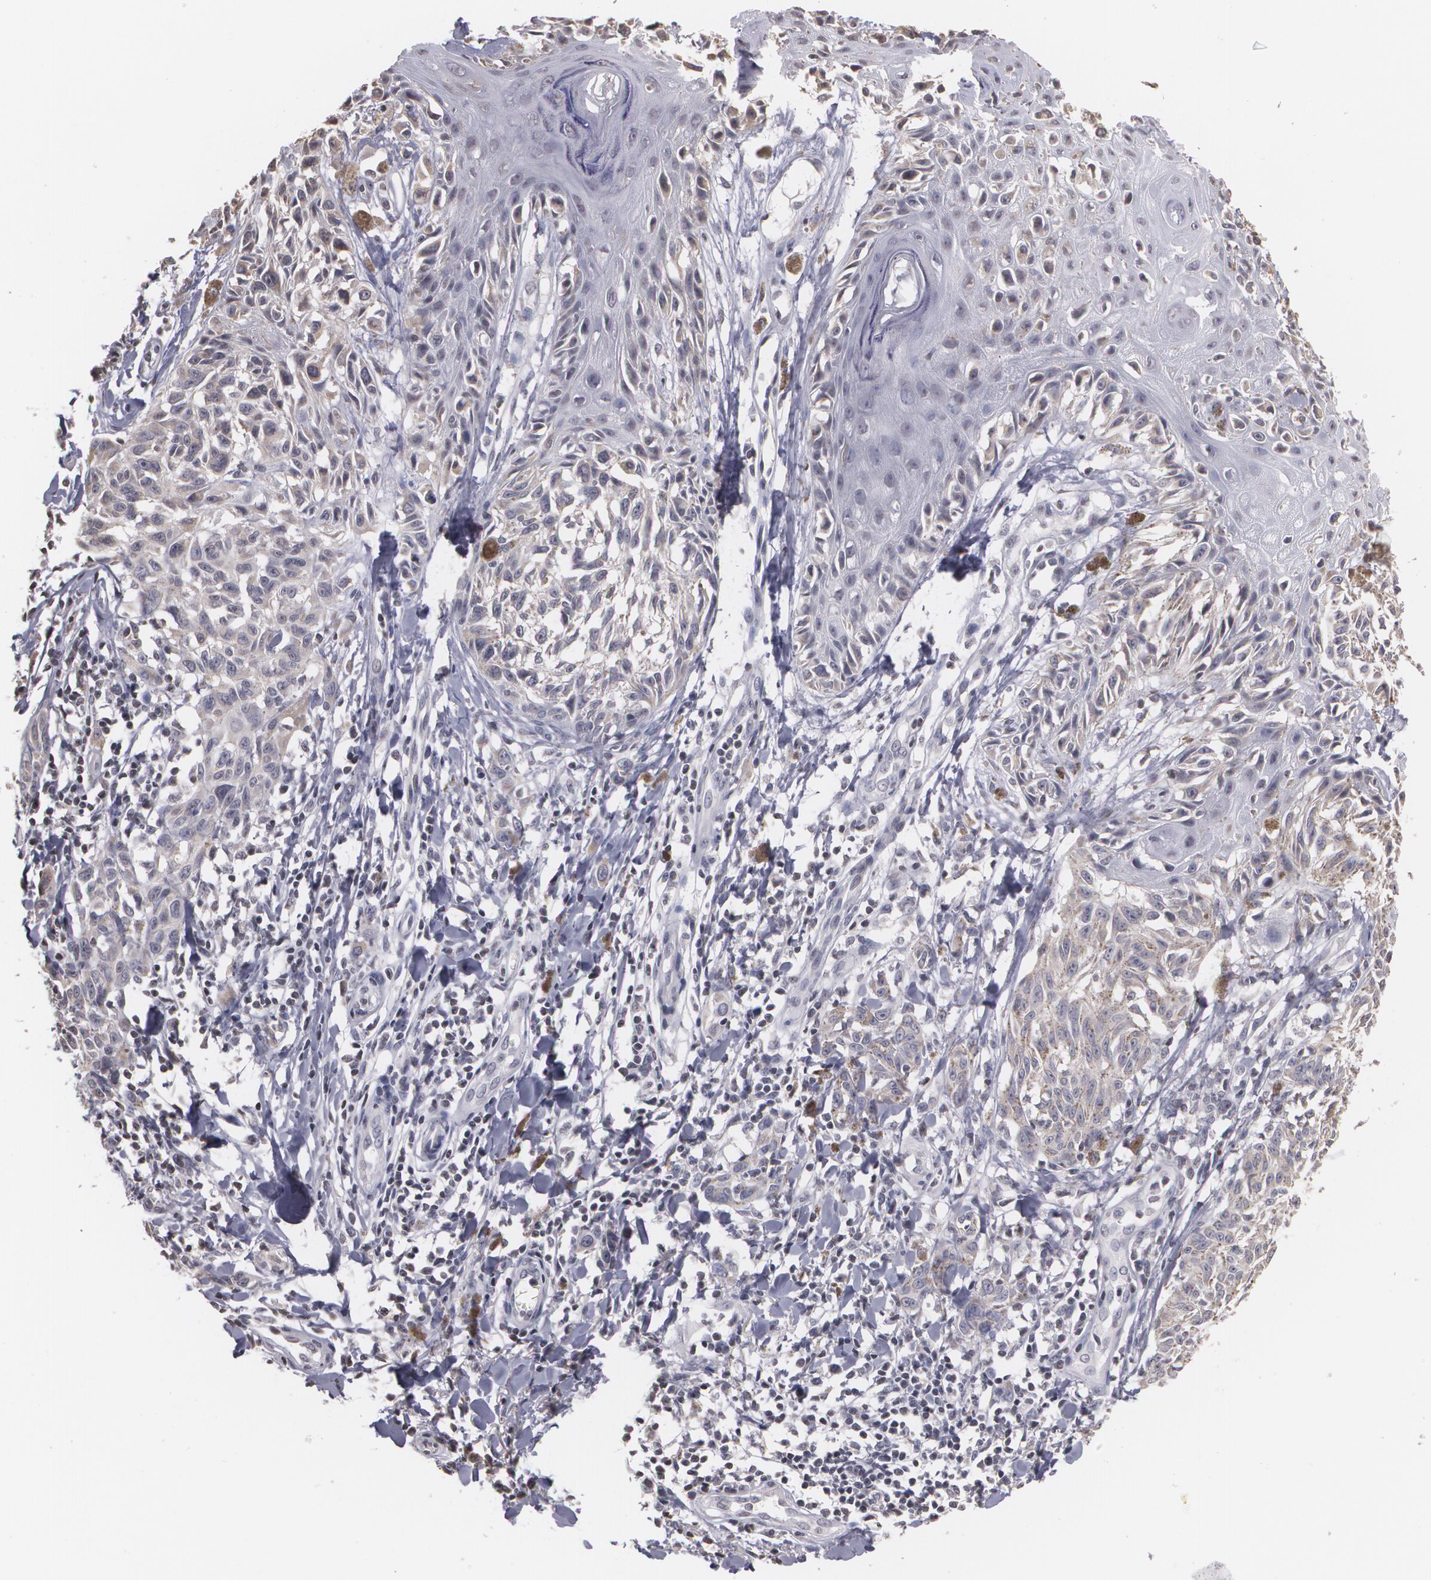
{"staining": {"intensity": "negative", "quantity": "none", "location": "none"}, "tissue": "melanoma", "cell_type": "Tumor cells", "image_type": "cancer", "snomed": [{"axis": "morphology", "description": "Malignant melanoma, NOS"}, {"axis": "topography", "description": "Skin"}], "caption": "An immunohistochemistry histopathology image of melanoma is shown. There is no staining in tumor cells of melanoma. (Brightfield microscopy of DAB immunohistochemistry (IHC) at high magnification).", "gene": "THRB", "patient": {"sex": "female", "age": 77}}